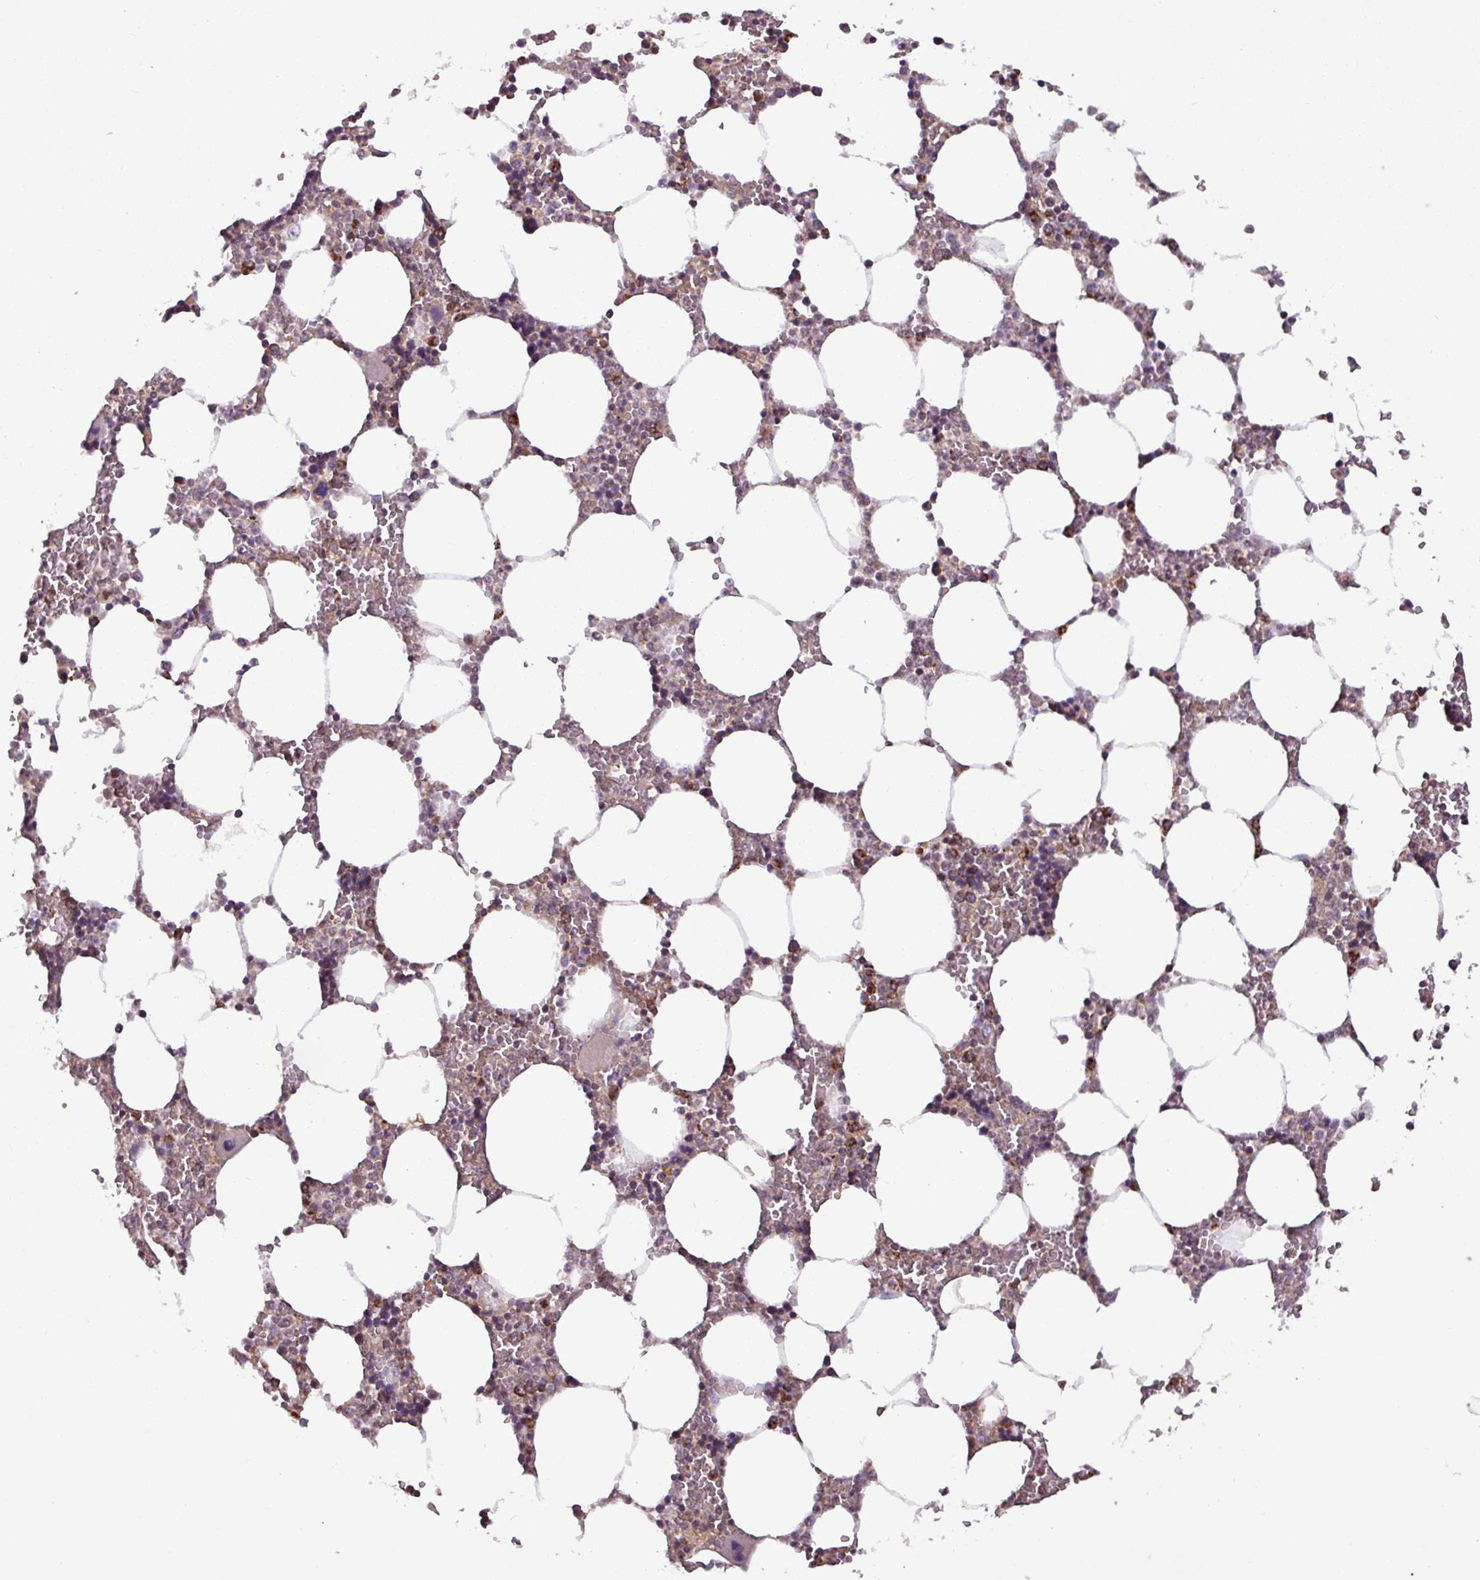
{"staining": {"intensity": "moderate", "quantity": "25%-75%", "location": "cytoplasmic/membranous"}, "tissue": "bone marrow", "cell_type": "Hematopoietic cells", "image_type": "normal", "snomed": [{"axis": "morphology", "description": "Normal tissue, NOS"}, {"axis": "topography", "description": "Bone marrow"}], "caption": "A histopathology image of bone marrow stained for a protein demonstrates moderate cytoplasmic/membranous brown staining in hematopoietic cells.", "gene": "MCTP2", "patient": {"sex": "male", "age": 64}}